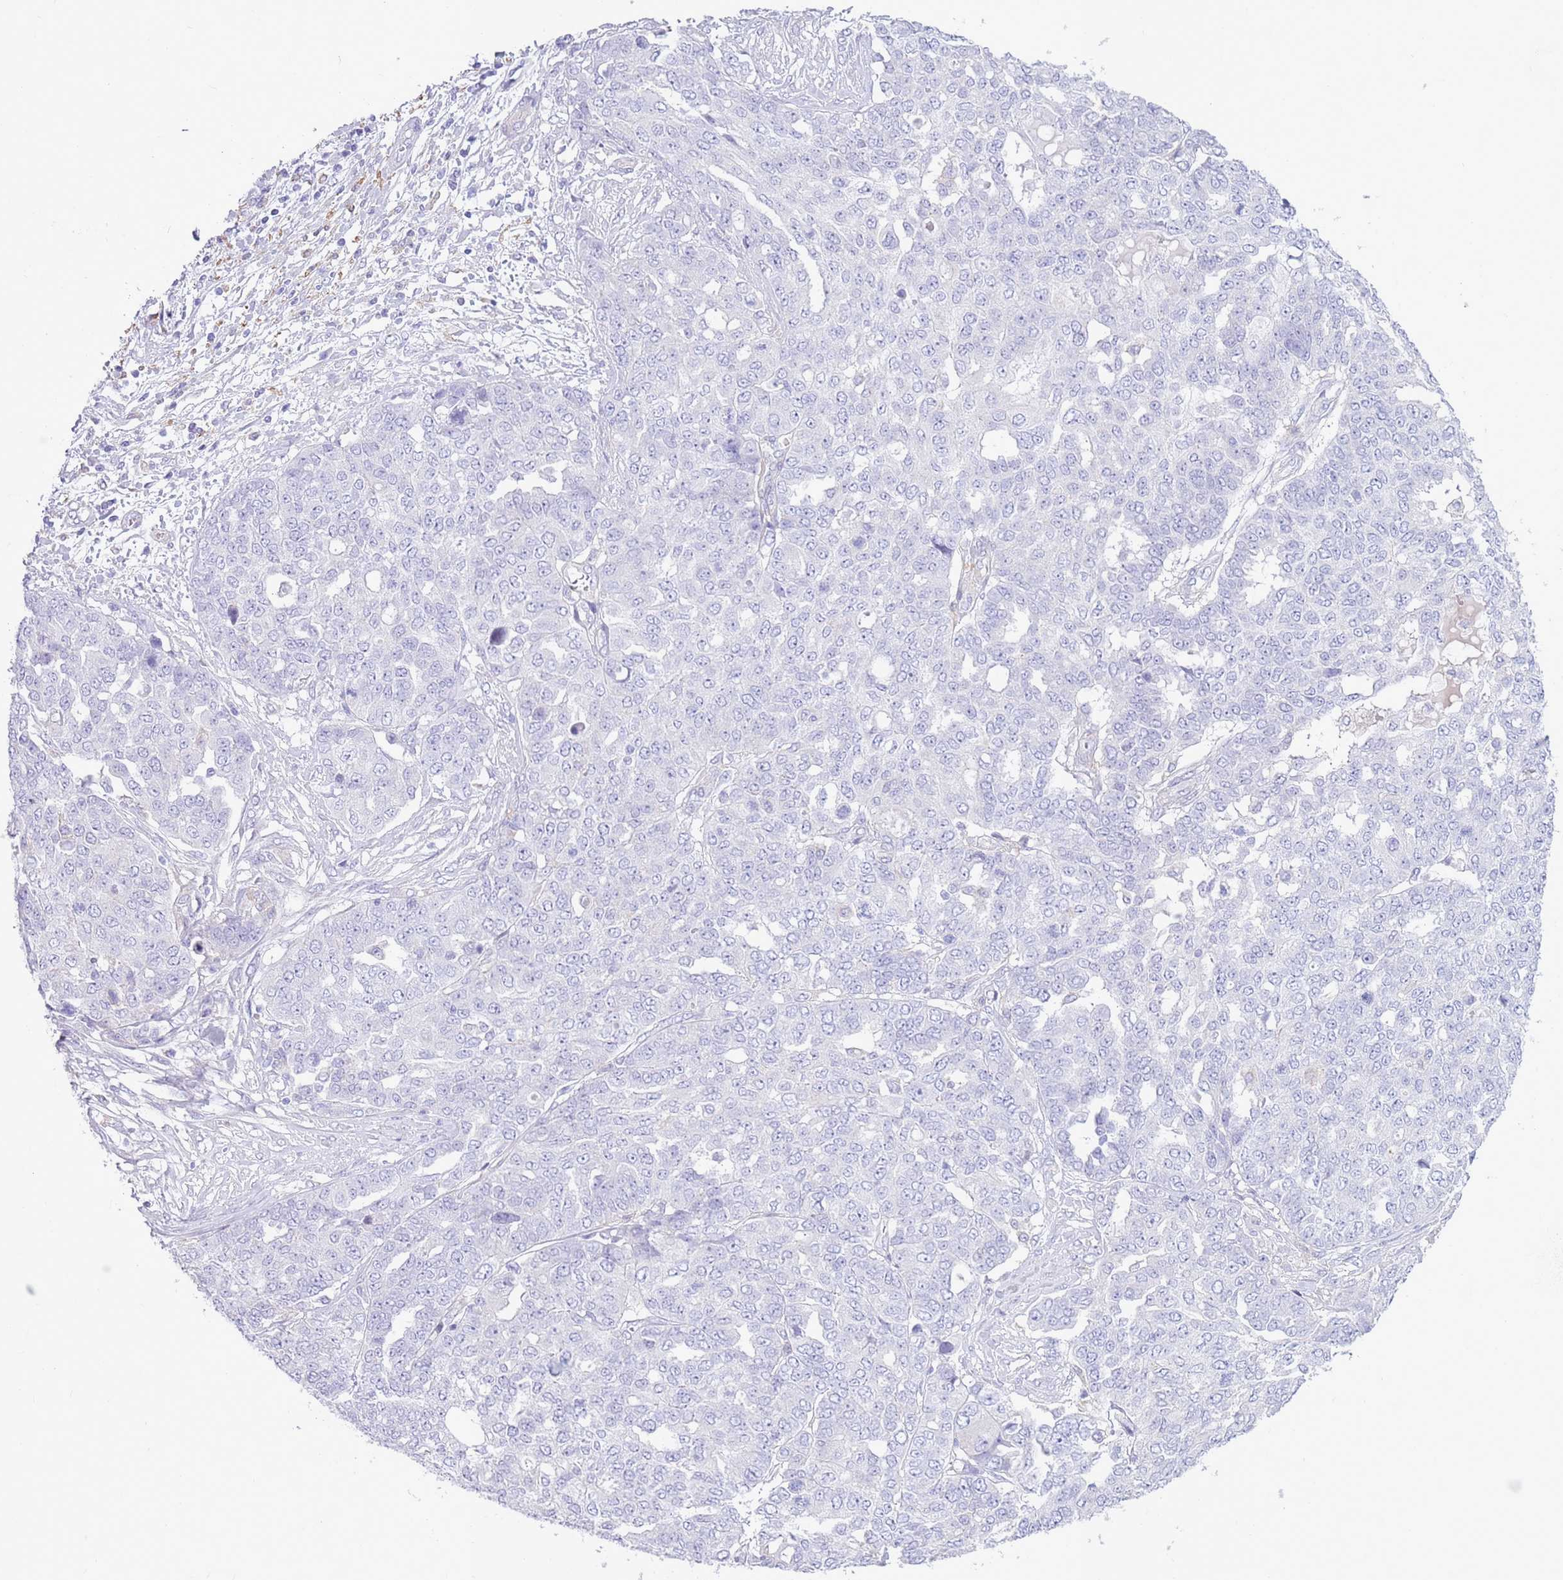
{"staining": {"intensity": "negative", "quantity": "none", "location": "none"}, "tissue": "ovarian cancer", "cell_type": "Tumor cells", "image_type": "cancer", "snomed": [{"axis": "morphology", "description": "Cystadenocarcinoma, serous, NOS"}, {"axis": "topography", "description": "Soft tissue"}, {"axis": "topography", "description": "Ovary"}], "caption": "High power microscopy image of an immunohistochemistry micrograph of ovarian cancer, revealing no significant expression in tumor cells.", "gene": "SNX6", "patient": {"sex": "female", "age": 57}}